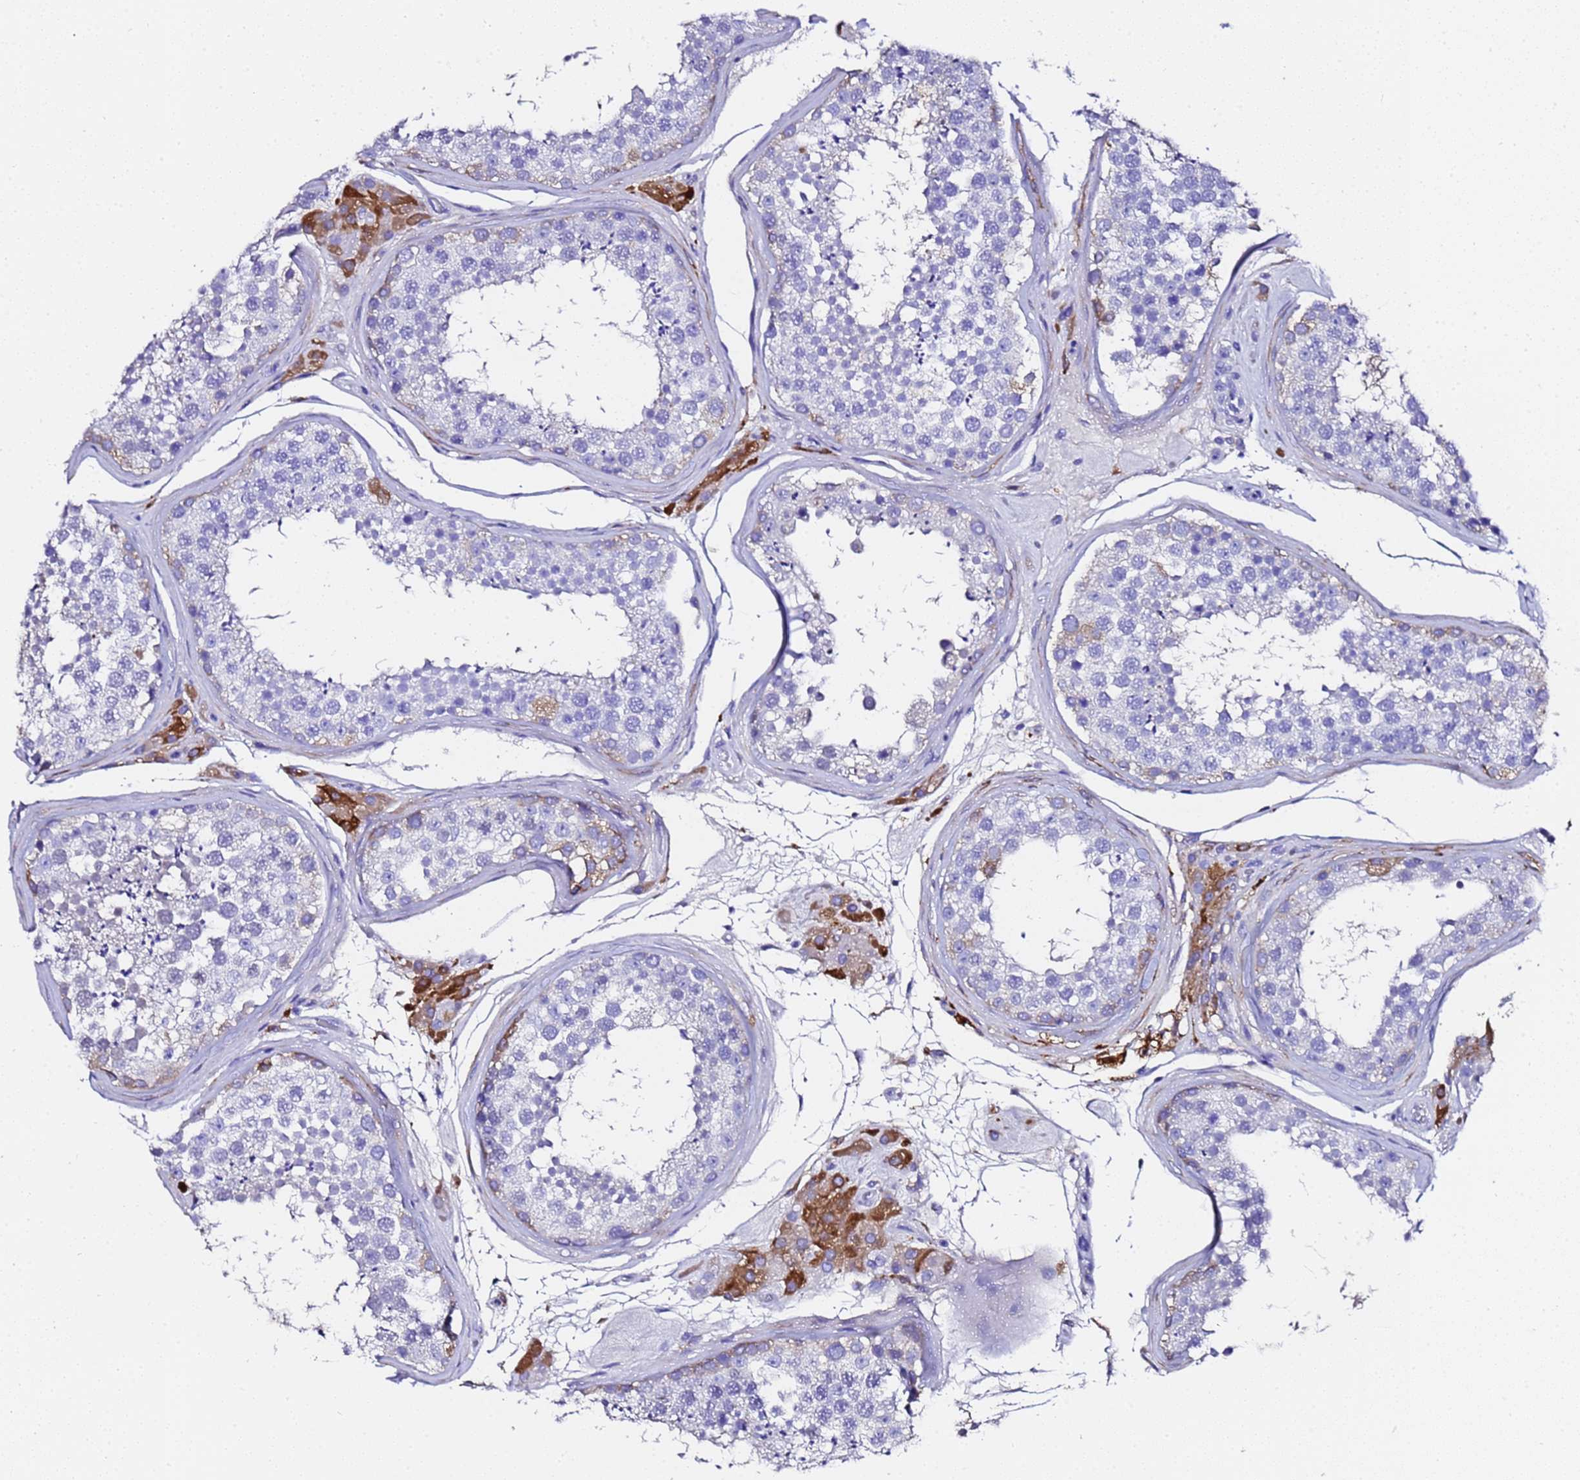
{"staining": {"intensity": "moderate", "quantity": "<25%", "location": "cytoplasmic/membranous"}, "tissue": "testis", "cell_type": "Cells in seminiferous ducts", "image_type": "normal", "snomed": [{"axis": "morphology", "description": "Normal tissue, NOS"}, {"axis": "topography", "description": "Testis"}], "caption": "A low amount of moderate cytoplasmic/membranous staining is seen in about <25% of cells in seminiferous ducts in benign testis. (Stains: DAB in brown, nuclei in blue, Microscopy: brightfield microscopy at high magnification).", "gene": "FTL", "patient": {"sex": "male", "age": 46}}